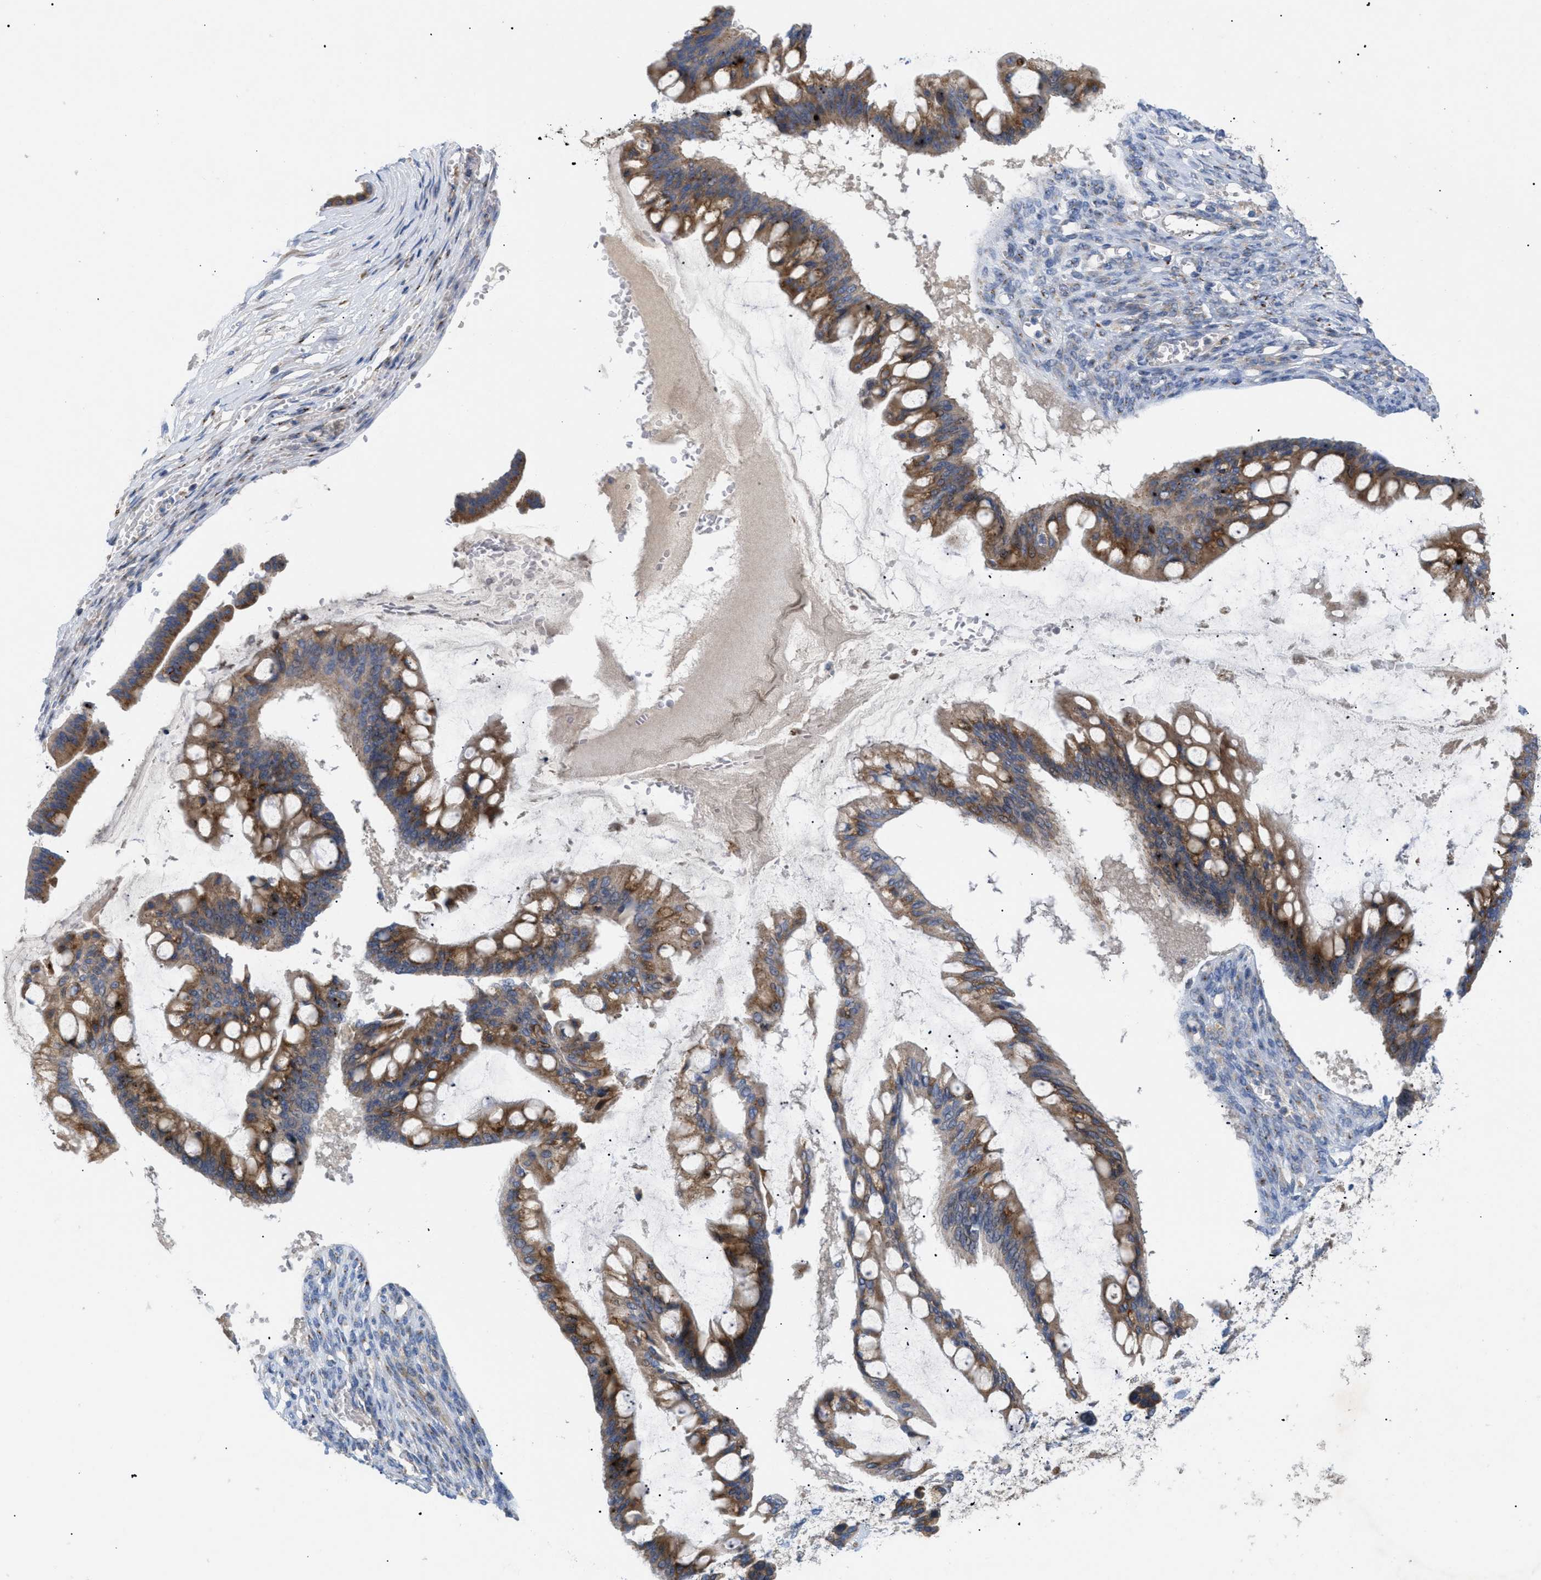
{"staining": {"intensity": "moderate", "quantity": ">75%", "location": "cytoplasmic/membranous"}, "tissue": "ovarian cancer", "cell_type": "Tumor cells", "image_type": "cancer", "snomed": [{"axis": "morphology", "description": "Cystadenocarcinoma, mucinous, NOS"}, {"axis": "topography", "description": "Ovary"}], "caption": "This is a photomicrograph of immunohistochemistry staining of ovarian cancer, which shows moderate expression in the cytoplasmic/membranous of tumor cells.", "gene": "SLC50A1", "patient": {"sex": "female", "age": 73}}